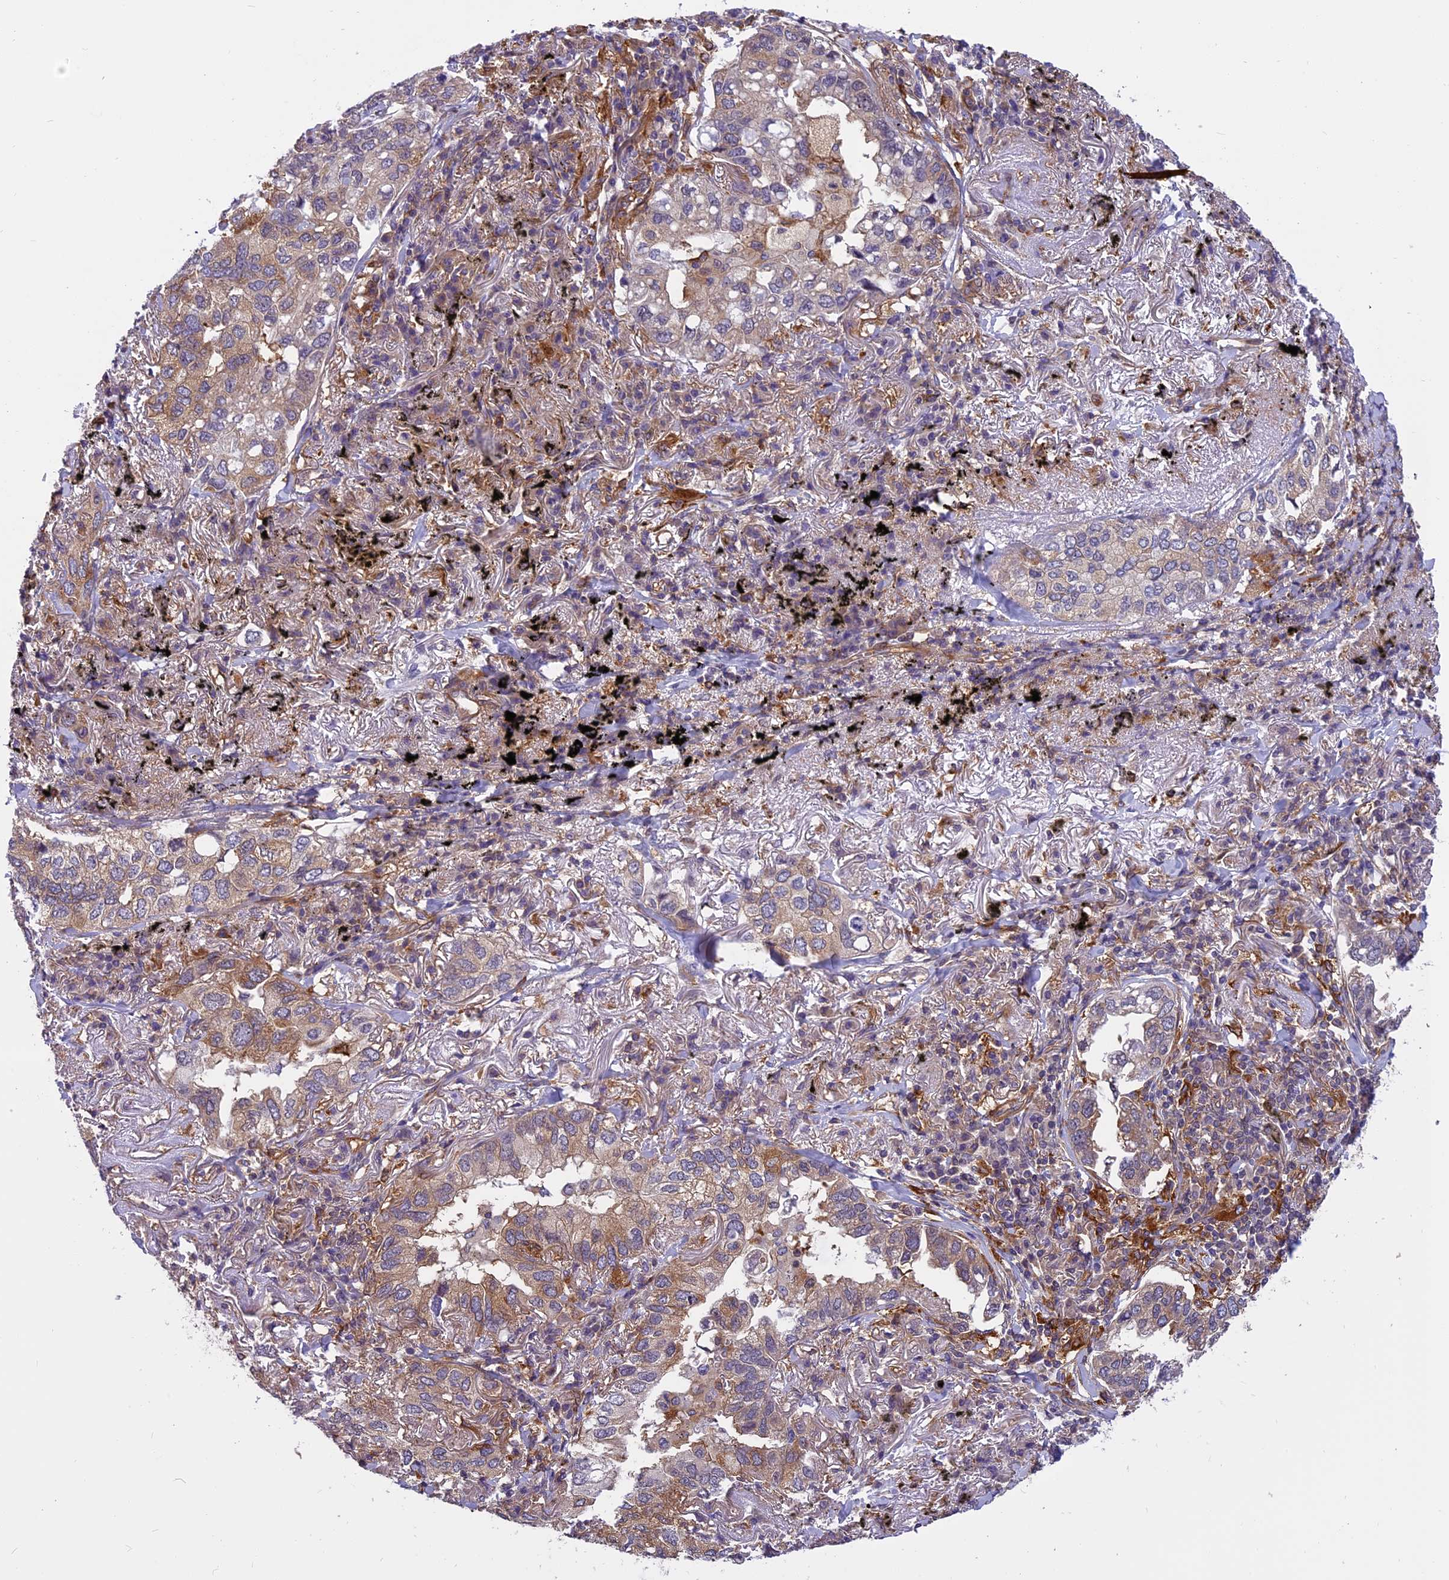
{"staining": {"intensity": "moderate", "quantity": "25%-75%", "location": "cytoplasmic/membranous"}, "tissue": "lung cancer", "cell_type": "Tumor cells", "image_type": "cancer", "snomed": [{"axis": "morphology", "description": "Adenocarcinoma, NOS"}, {"axis": "topography", "description": "Lung"}], "caption": "Brown immunohistochemical staining in lung adenocarcinoma shows moderate cytoplasmic/membranous positivity in about 25%-75% of tumor cells.", "gene": "EHBP1L1", "patient": {"sex": "male", "age": 65}}